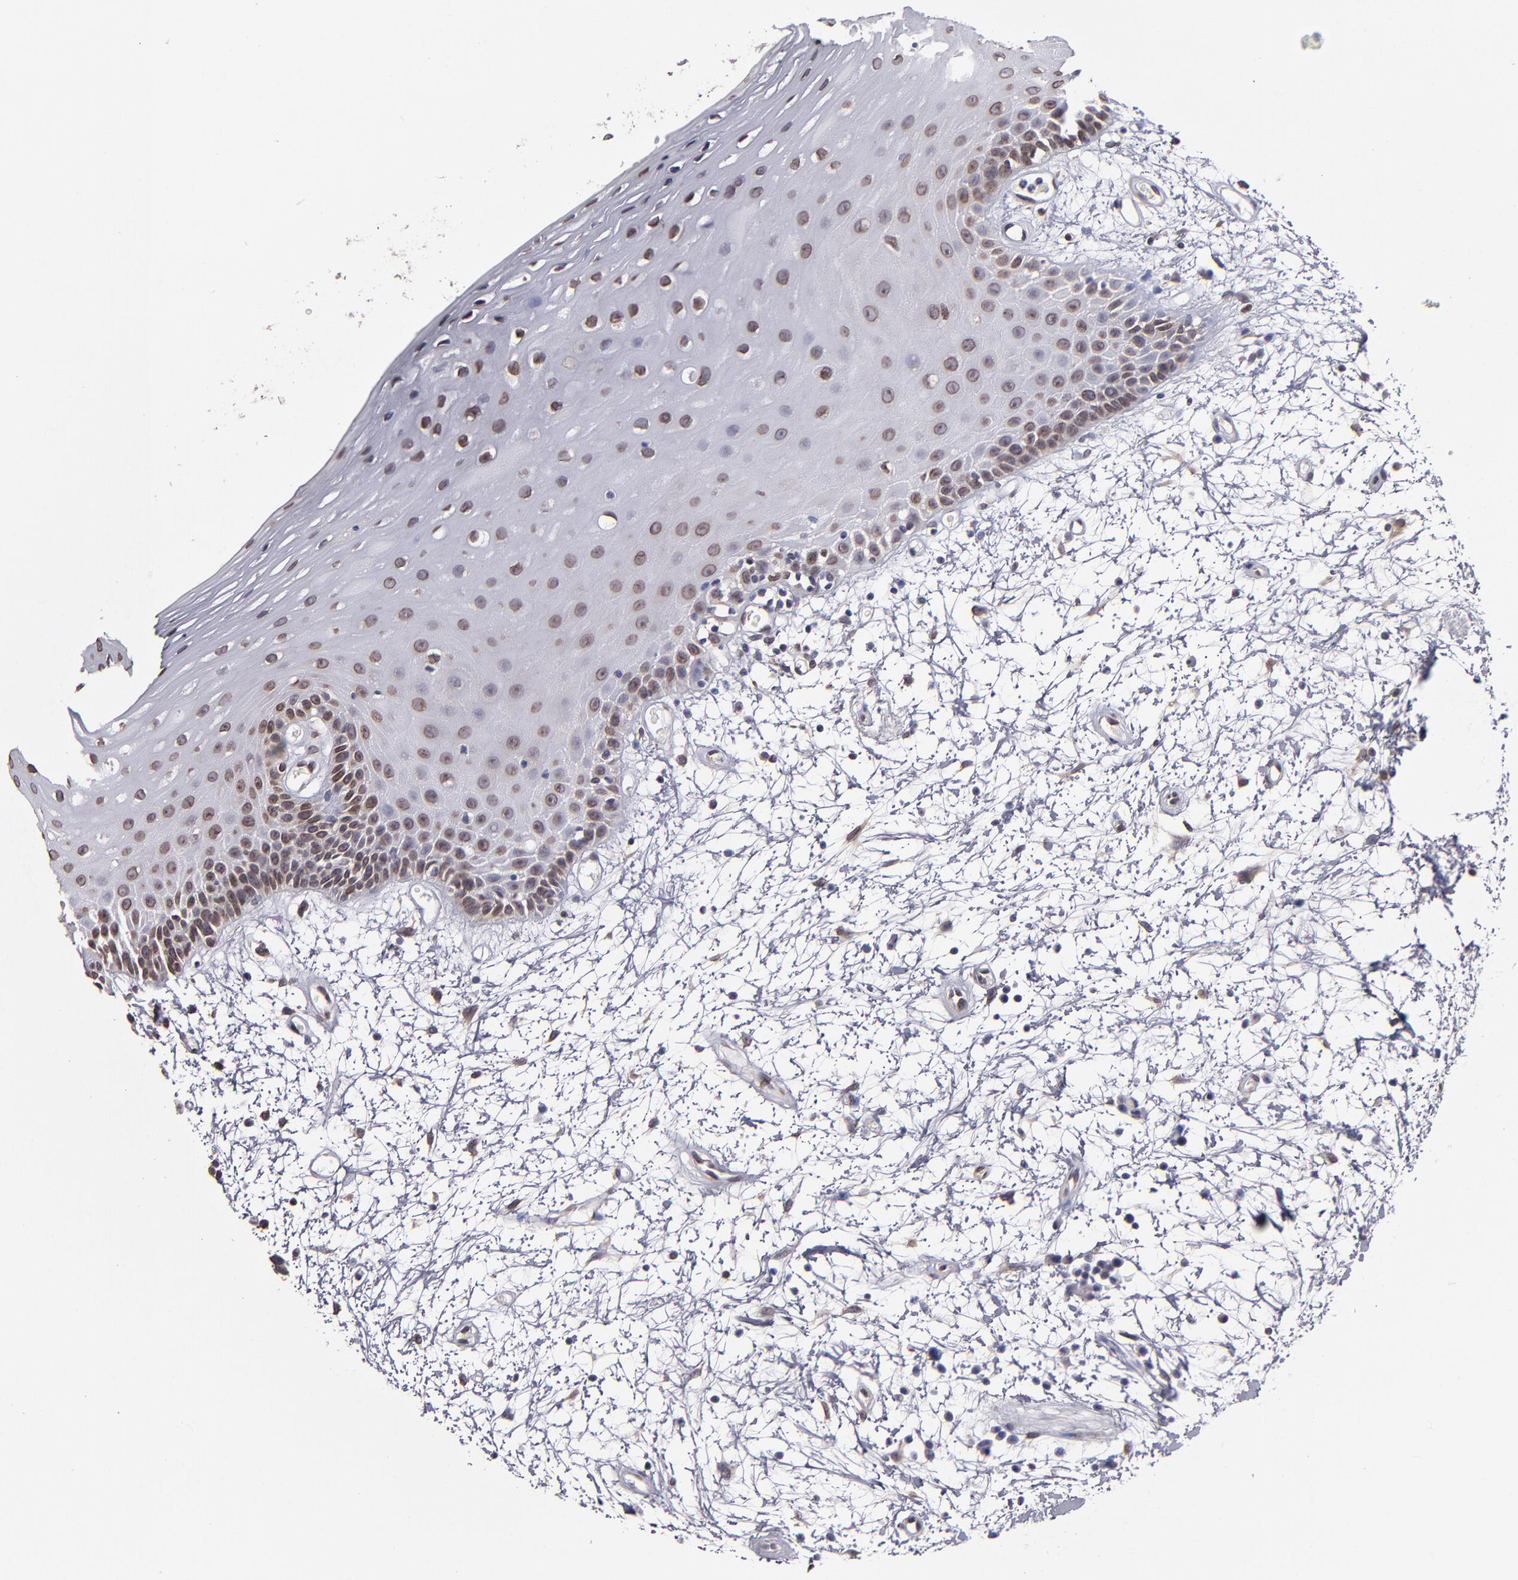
{"staining": {"intensity": "moderate", "quantity": ">75%", "location": "cytoplasmic/membranous,nuclear"}, "tissue": "oral mucosa", "cell_type": "Squamous epithelial cells", "image_type": "normal", "snomed": [{"axis": "morphology", "description": "Normal tissue, NOS"}, {"axis": "topography", "description": "Oral tissue"}], "caption": "Approximately >75% of squamous epithelial cells in benign oral mucosa reveal moderate cytoplasmic/membranous,nuclear protein expression as visualized by brown immunohistochemical staining.", "gene": "PUM3", "patient": {"sex": "female", "age": 79}}